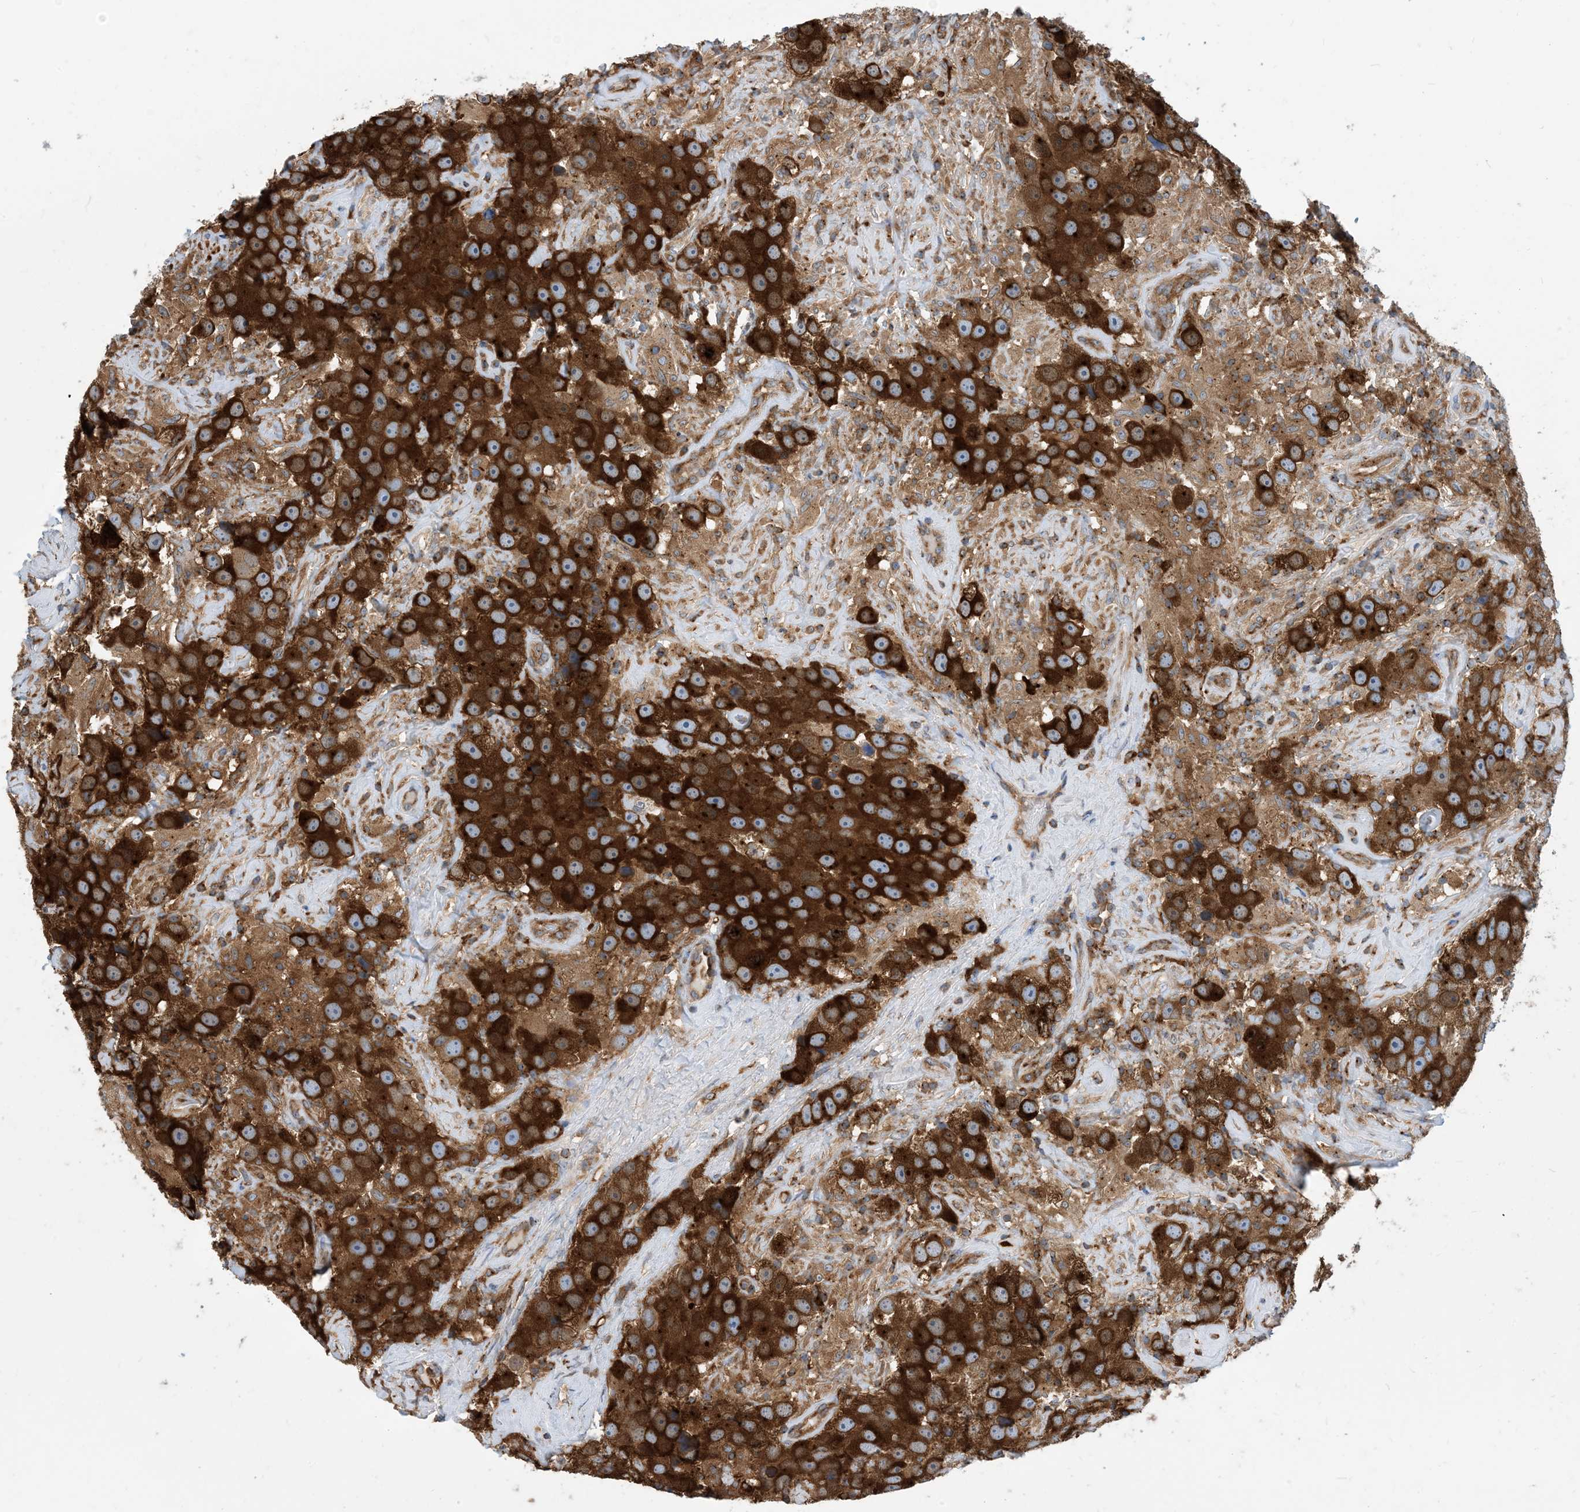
{"staining": {"intensity": "strong", "quantity": ">75%", "location": "cytoplasmic/membranous"}, "tissue": "testis cancer", "cell_type": "Tumor cells", "image_type": "cancer", "snomed": [{"axis": "morphology", "description": "Seminoma, NOS"}, {"axis": "topography", "description": "Testis"}], "caption": "This is an image of immunohistochemistry staining of testis seminoma, which shows strong expression in the cytoplasmic/membranous of tumor cells.", "gene": "DYNC1LI1", "patient": {"sex": "male", "age": 49}}